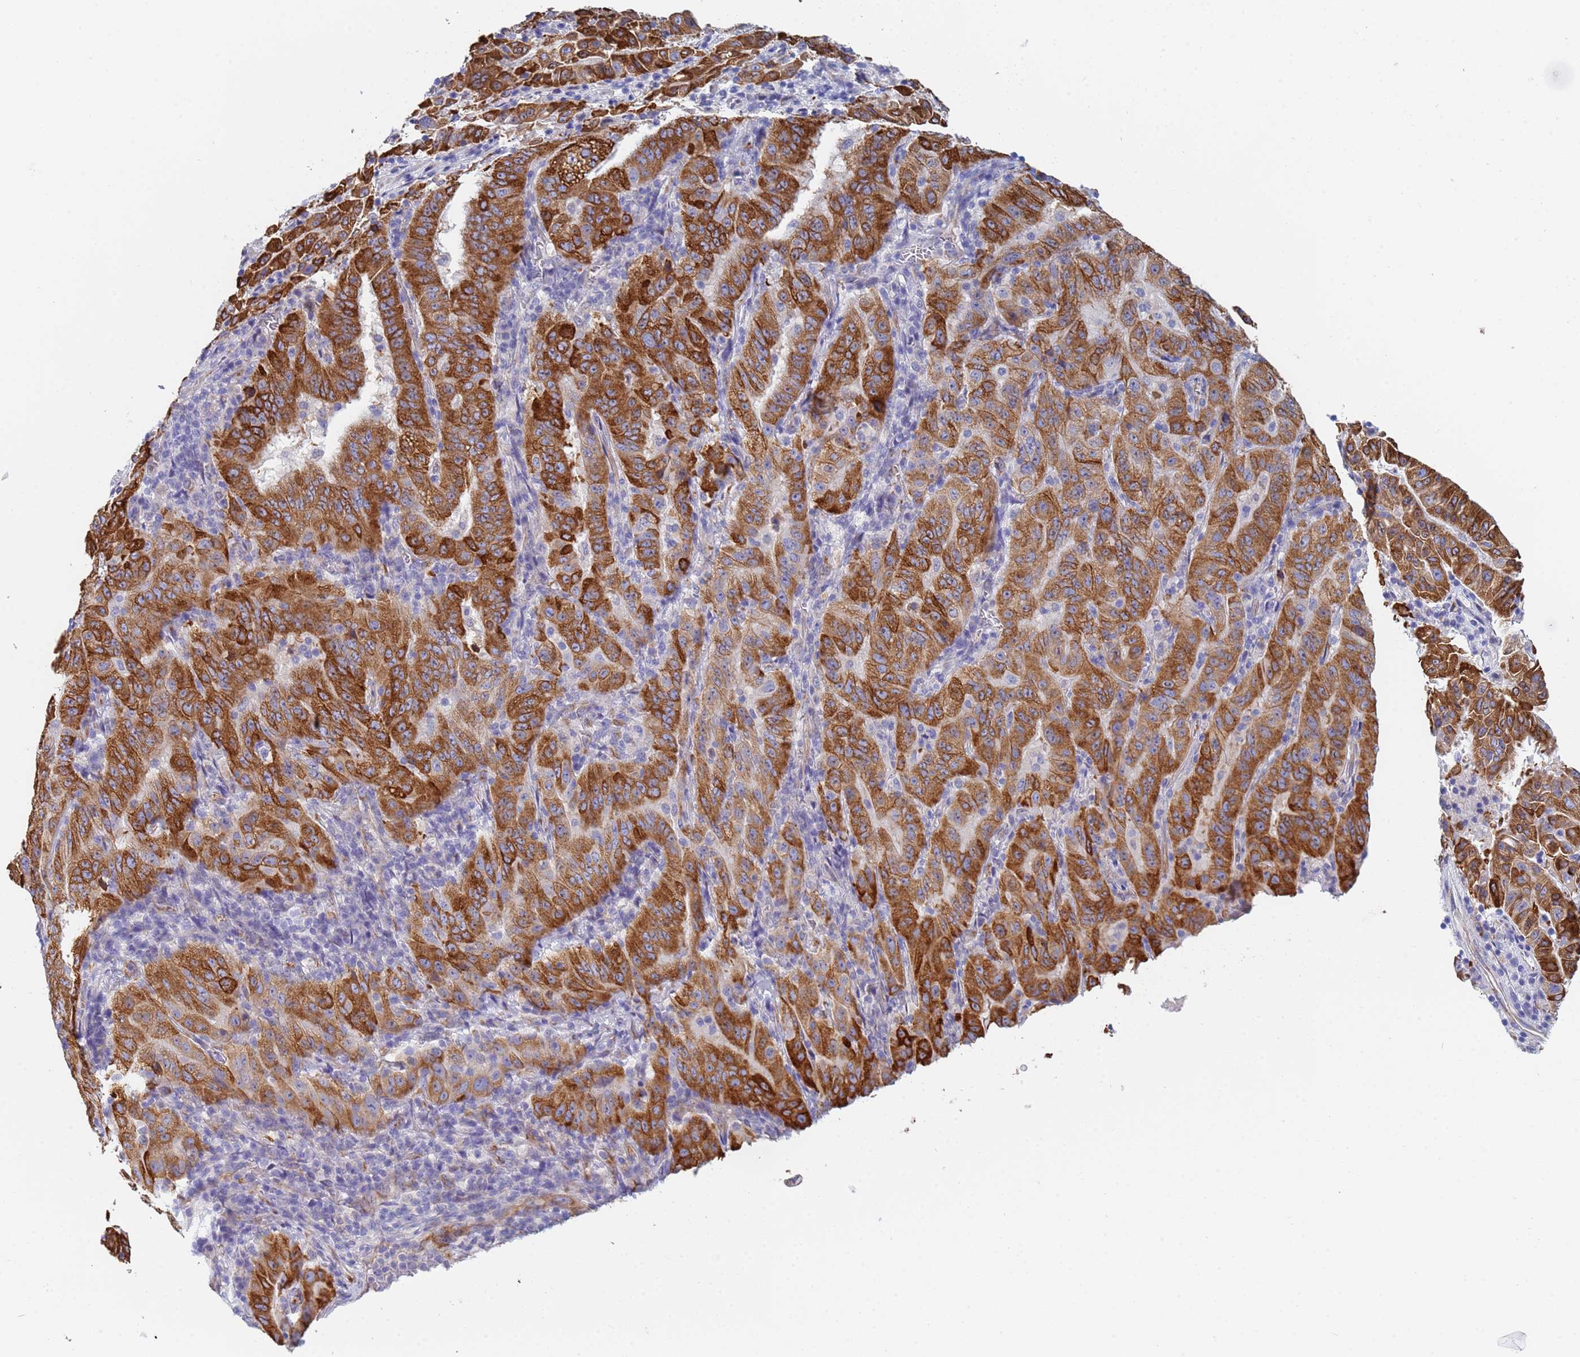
{"staining": {"intensity": "strong", "quantity": ">75%", "location": "cytoplasmic/membranous"}, "tissue": "pancreatic cancer", "cell_type": "Tumor cells", "image_type": "cancer", "snomed": [{"axis": "morphology", "description": "Adenocarcinoma, NOS"}, {"axis": "topography", "description": "Pancreas"}], "caption": "Pancreatic cancer stained with DAB IHC displays high levels of strong cytoplasmic/membranous expression in about >75% of tumor cells. (brown staining indicates protein expression, while blue staining denotes nuclei).", "gene": "GDAP2", "patient": {"sex": "male", "age": 63}}